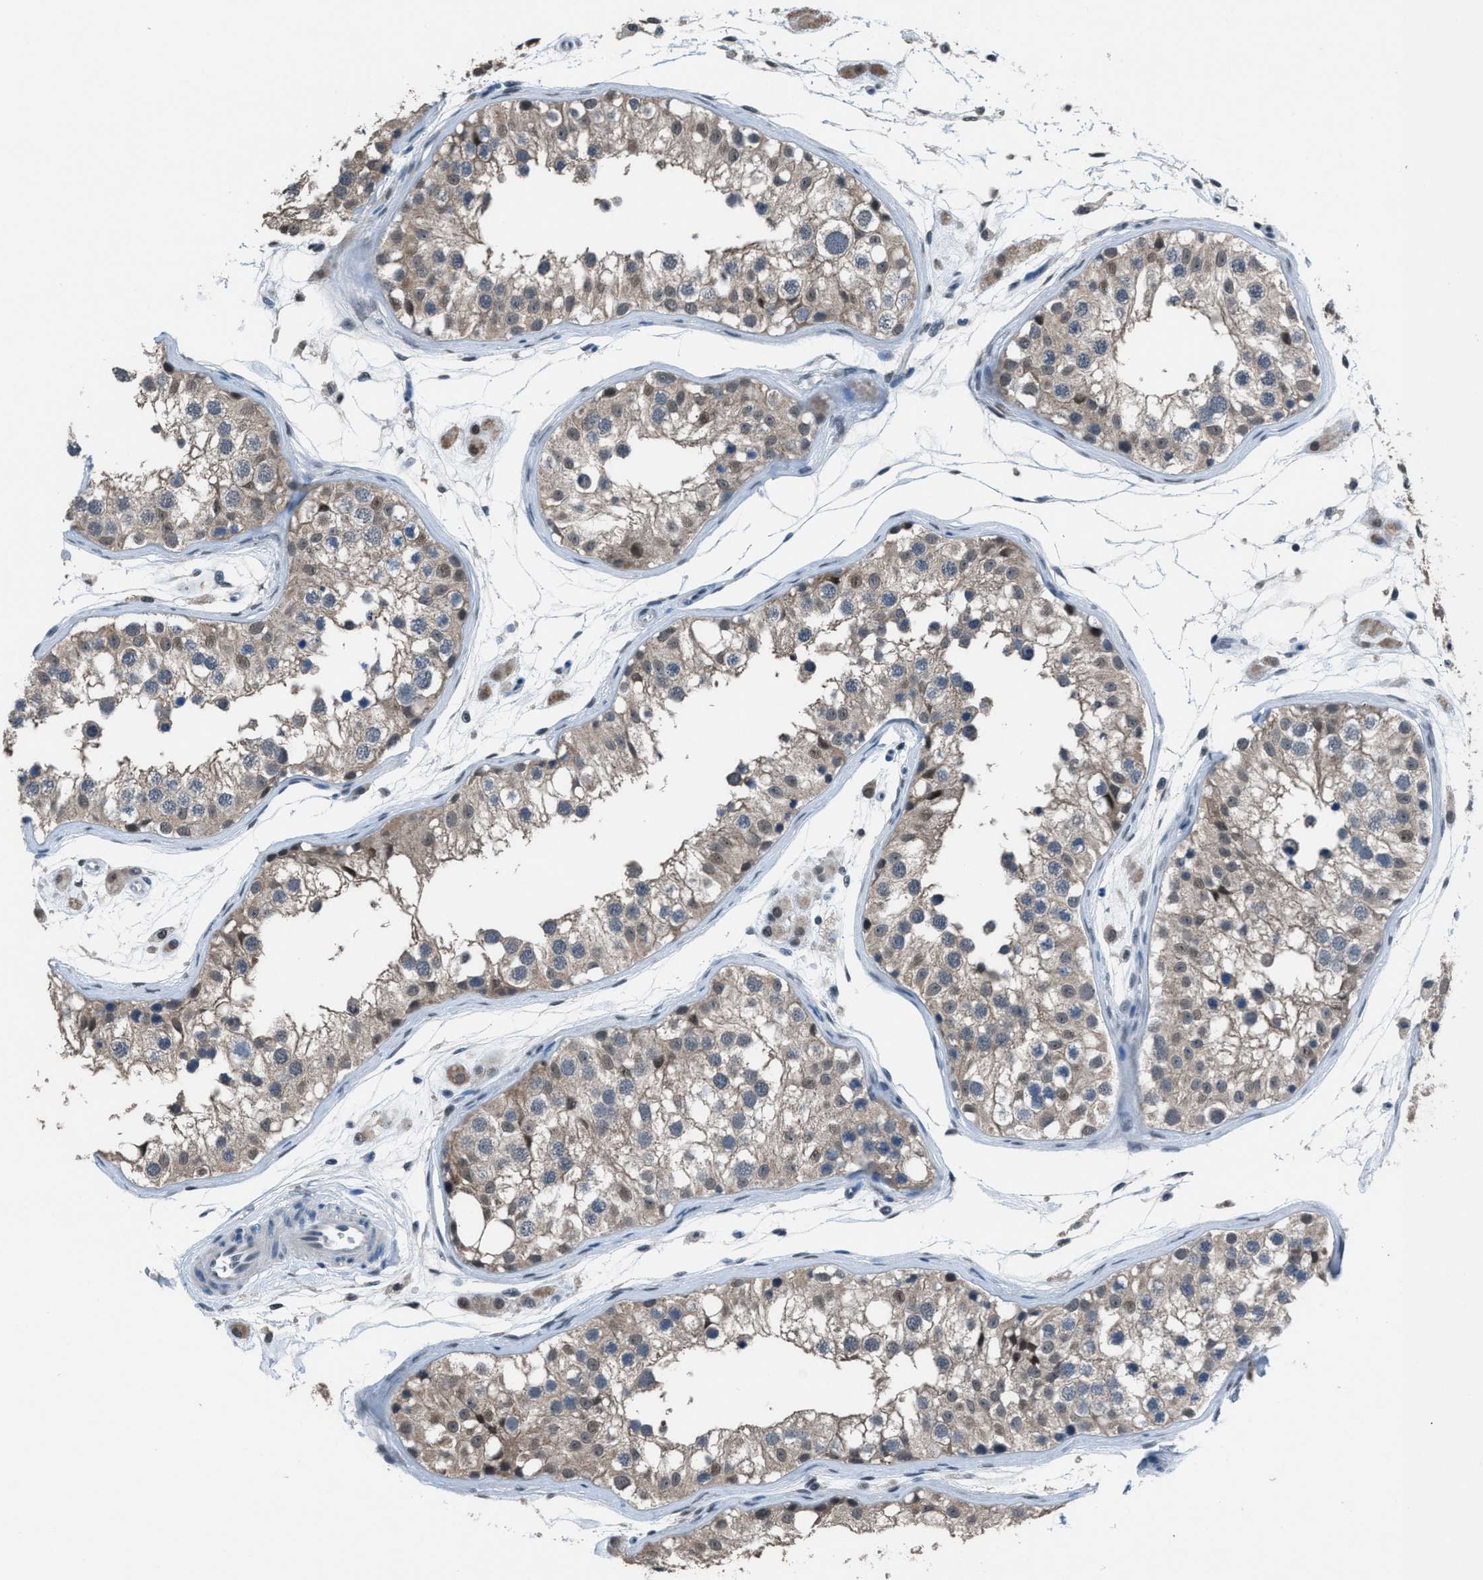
{"staining": {"intensity": "weak", "quantity": "25%-75%", "location": "cytoplasmic/membranous,nuclear"}, "tissue": "testis", "cell_type": "Cells in seminiferous ducts", "image_type": "normal", "snomed": [{"axis": "morphology", "description": "Normal tissue, NOS"}, {"axis": "morphology", "description": "Adenocarcinoma, metastatic, NOS"}, {"axis": "topography", "description": "Testis"}], "caption": "High-power microscopy captured an immunohistochemistry histopathology image of benign testis, revealing weak cytoplasmic/membranous,nuclear staining in about 25%-75% of cells in seminiferous ducts.", "gene": "ZNF276", "patient": {"sex": "male", "age": 26}}